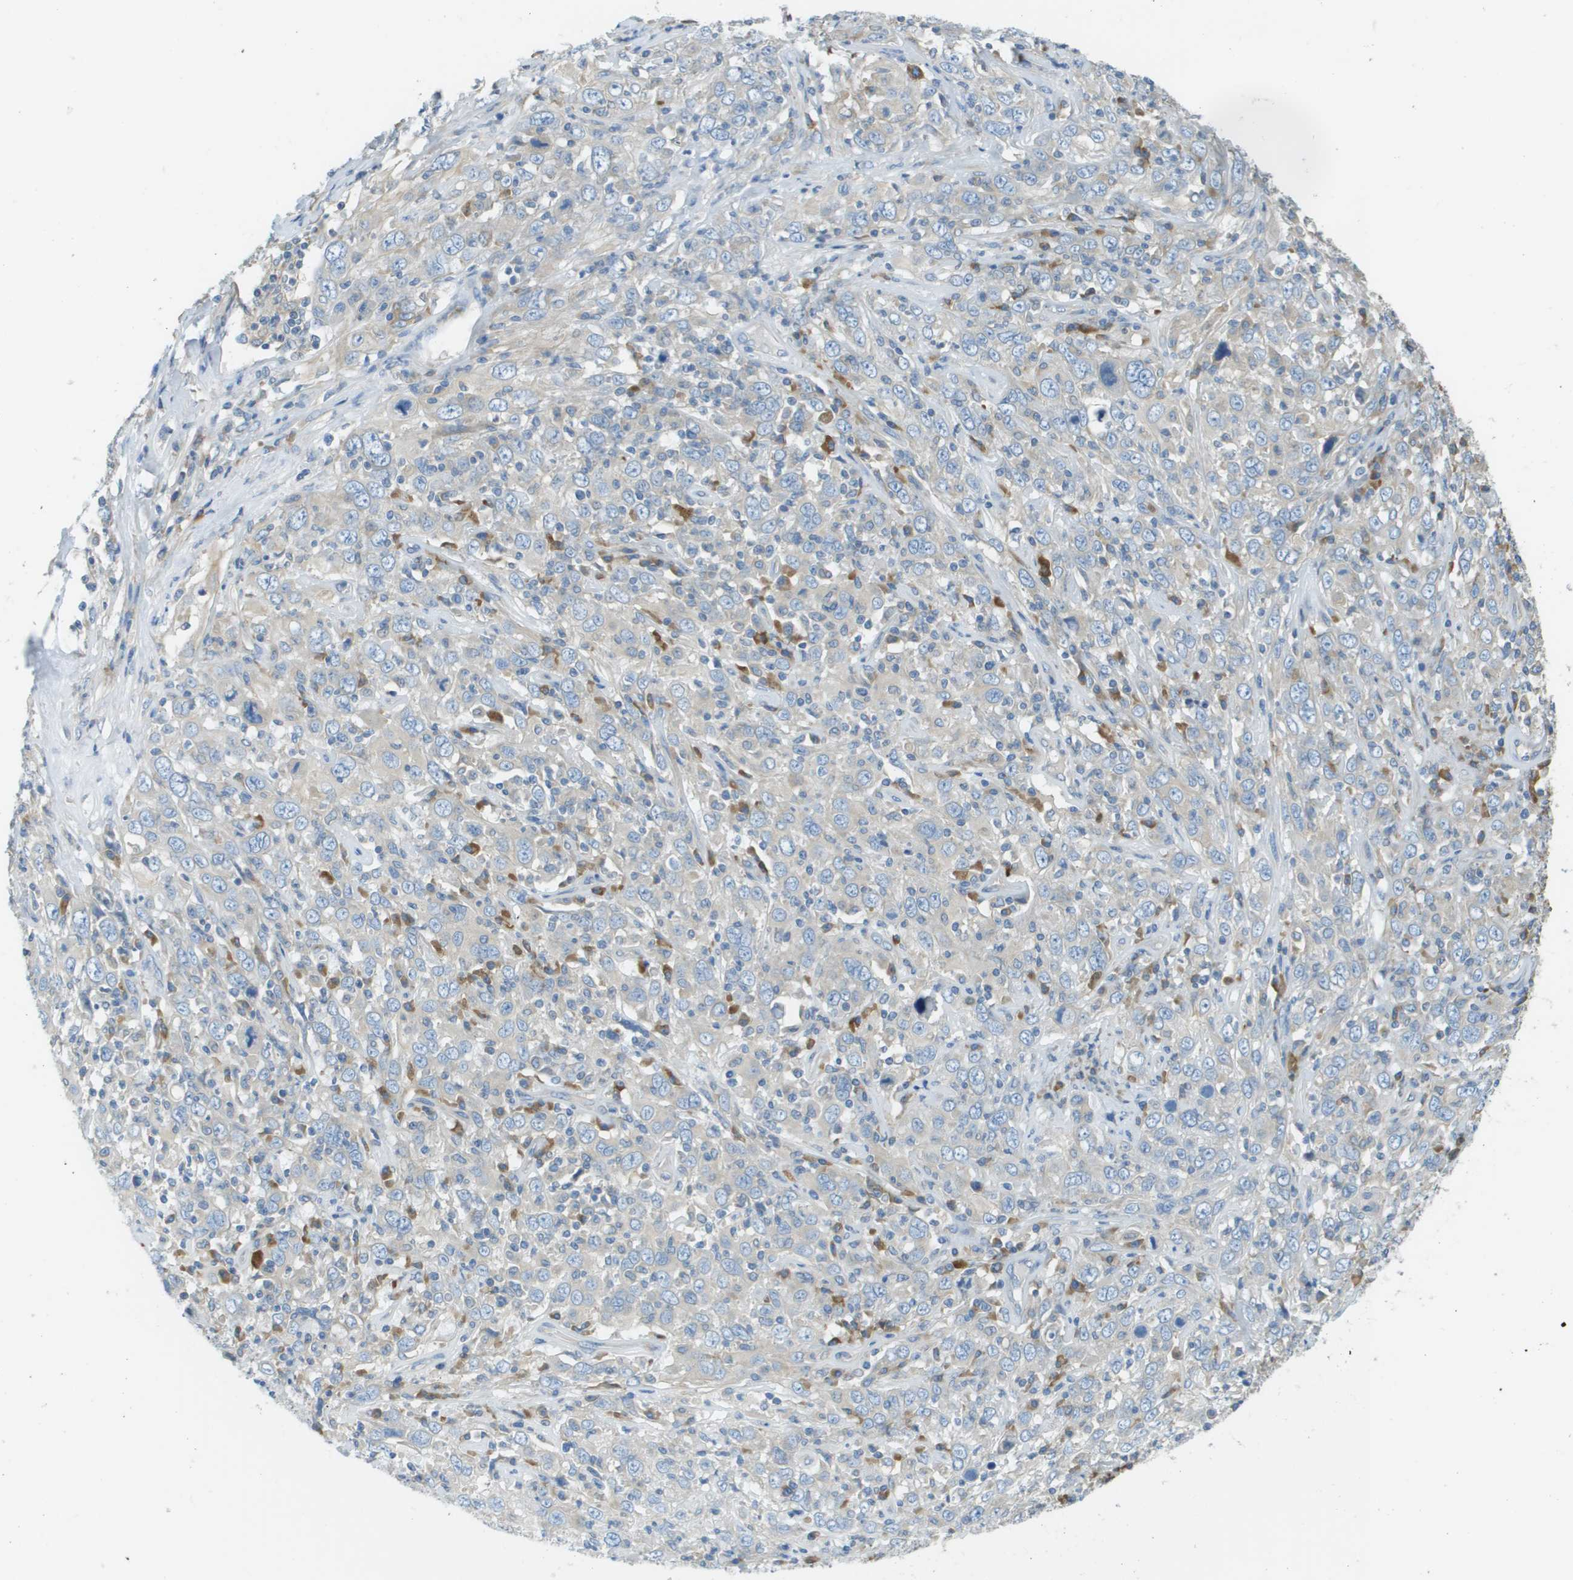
{"staining": {"intensity": "negative", "quantity": "none", "location": "none"}, "tissue": "cervical cancer", "cell_type": "Tumor cells", "image_type": "cancer", "snomed": [{"axis": "morphology", "description": "Squamous cell carcinoma, NOS"}, {"axis": "topography", "description": "Cervix"}], "caption": "Cervical squamous cell carcinoma stained for a protein using IHC displays no positivity tumor cells.", "gene": "DNAJB11", "patient": {"sex": "female", "age": 46}}